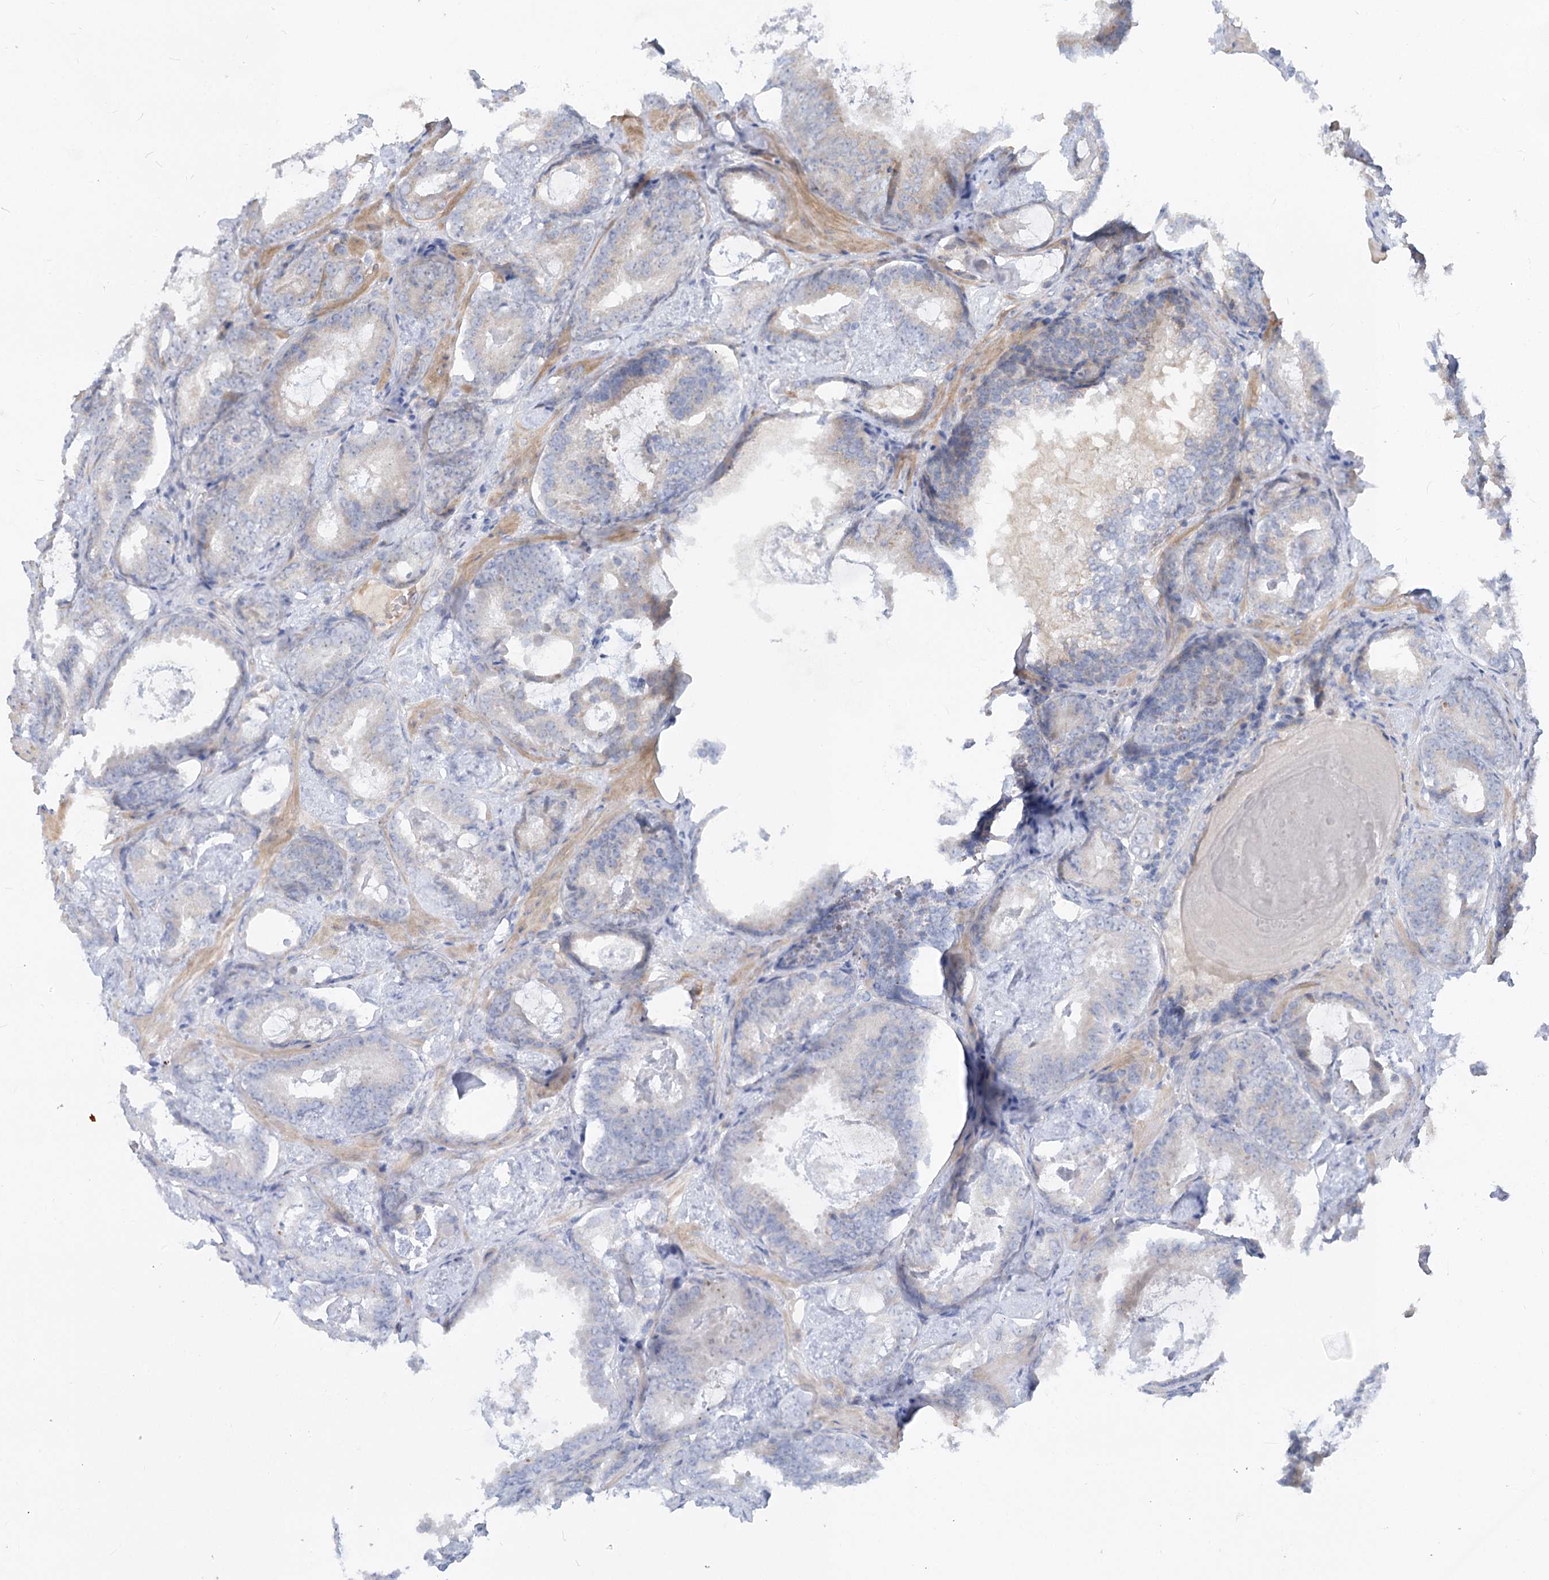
{"staining": {"intensity": "negative", "quantity": "none", "location": "none"}, "tissue": "prostate cancer", "cell_type": "Tumor cells", "image_type": "cancer", "snomed": [{"axis": "morphology", "description": "Adenocarcinoma, Low grade"}, {"axis": "topography", "description": "Prostate"}], "caption": "IHC image of neoplastic tissue: human prostate cancer (adenocarcinoma (low-grade)) stained with DAB (3,3'-diaminobenzidine) exhibits no significant protein staining in tumor cells. (Brightfield microscopy of DAB immunohistochemistry (IHC) at high magnification).", "gene": "FGF19", "patient": {"sex": "male", "age": 60}}